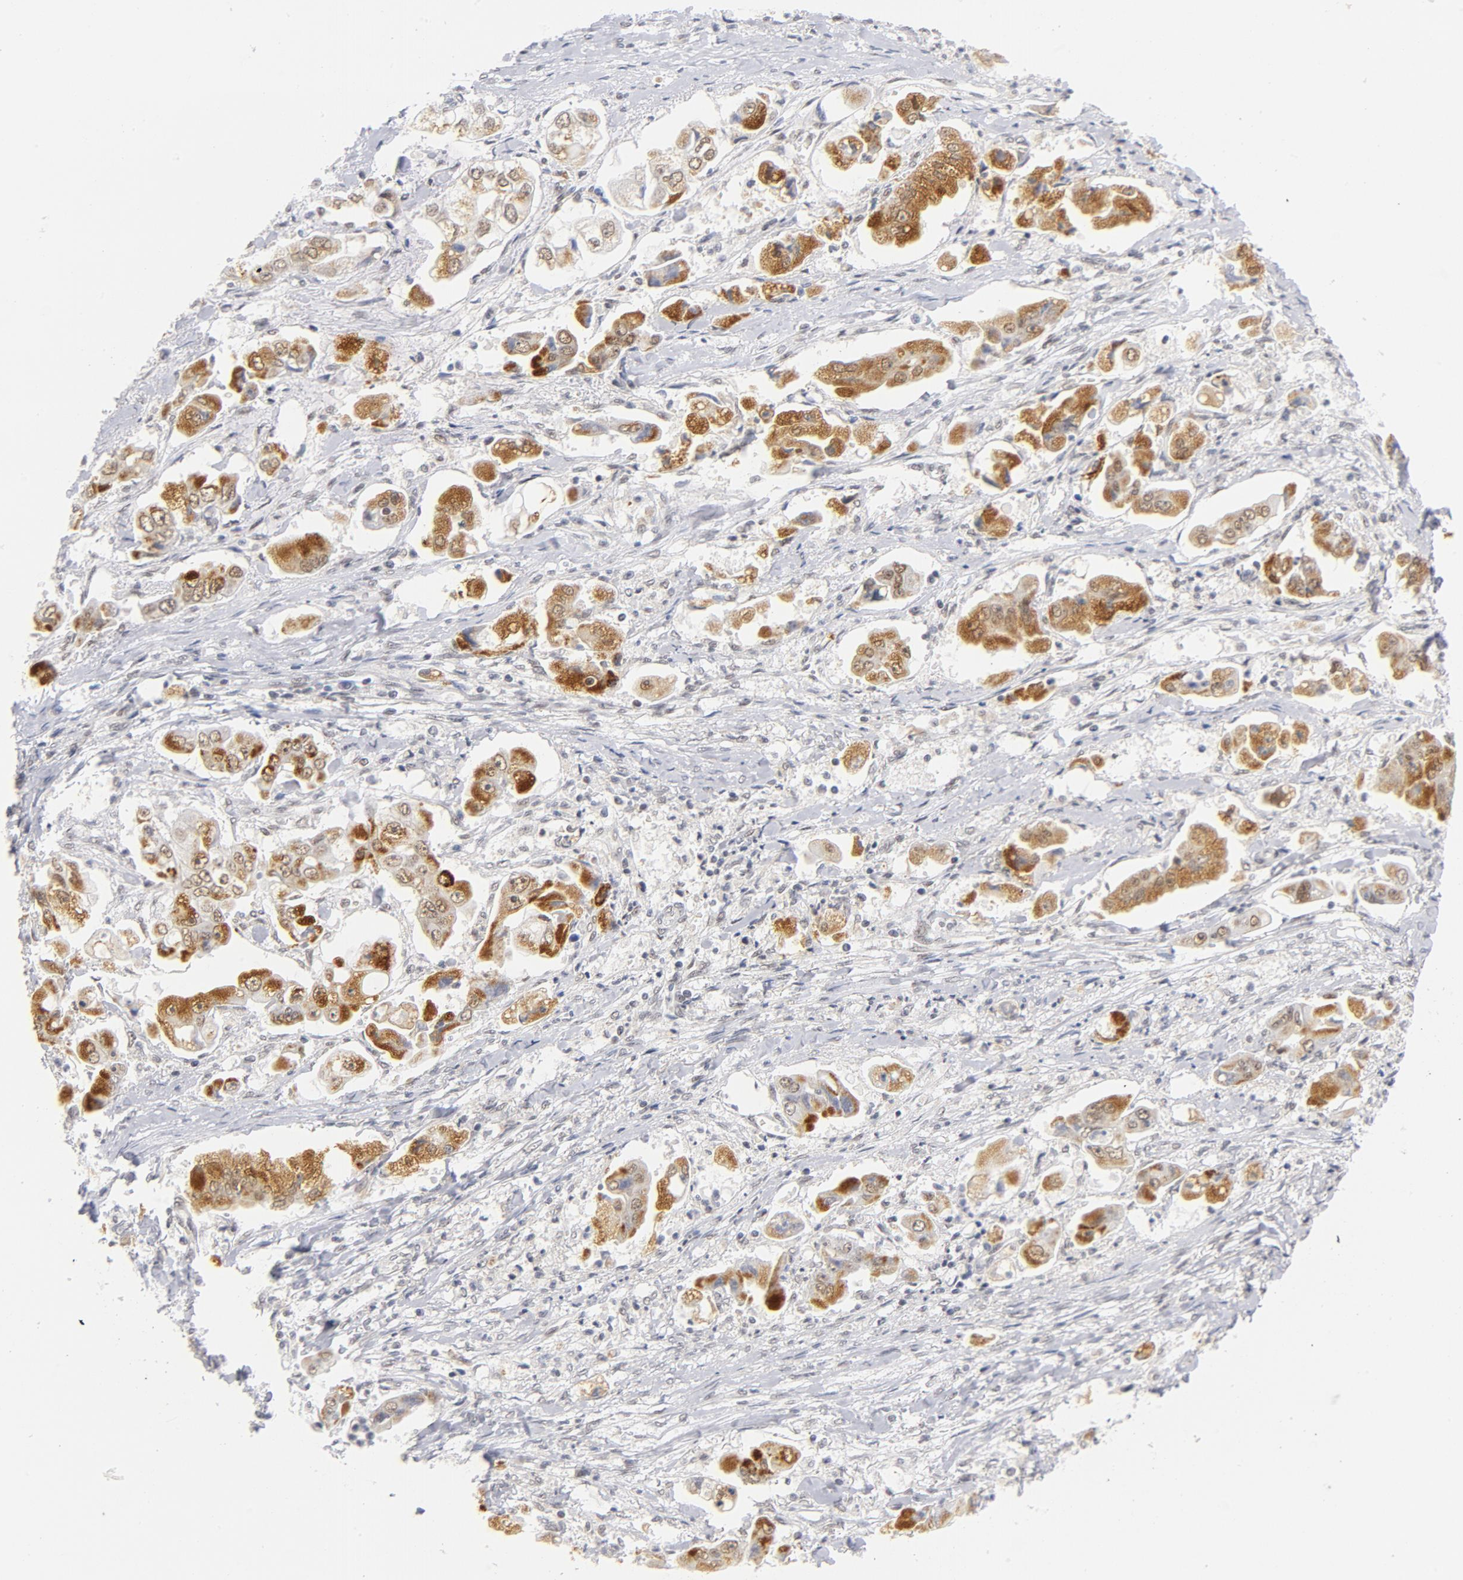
{"staining": {"intensity": "strong", "quantity": "25%-75%", "location": "cytoplasmic/membranous,nuclear"}, "tissue": "stomach cancer", "cell_type": "Tumor cells", "image_type": "cancer", "snomed": [{"axis": "morphology", "description": "Adenocarcinoma, NOS"}, {"axis": "topography", "description": "Stomach"}], "caption": "The immunohistochemical stain shows strong cytoplasmic/membranous and nuclear staining in tumor cells of adenocarcinoma (stomach) tissue.", "gene": "BAP1", "patient": {"sex": "male", "age": 62}}